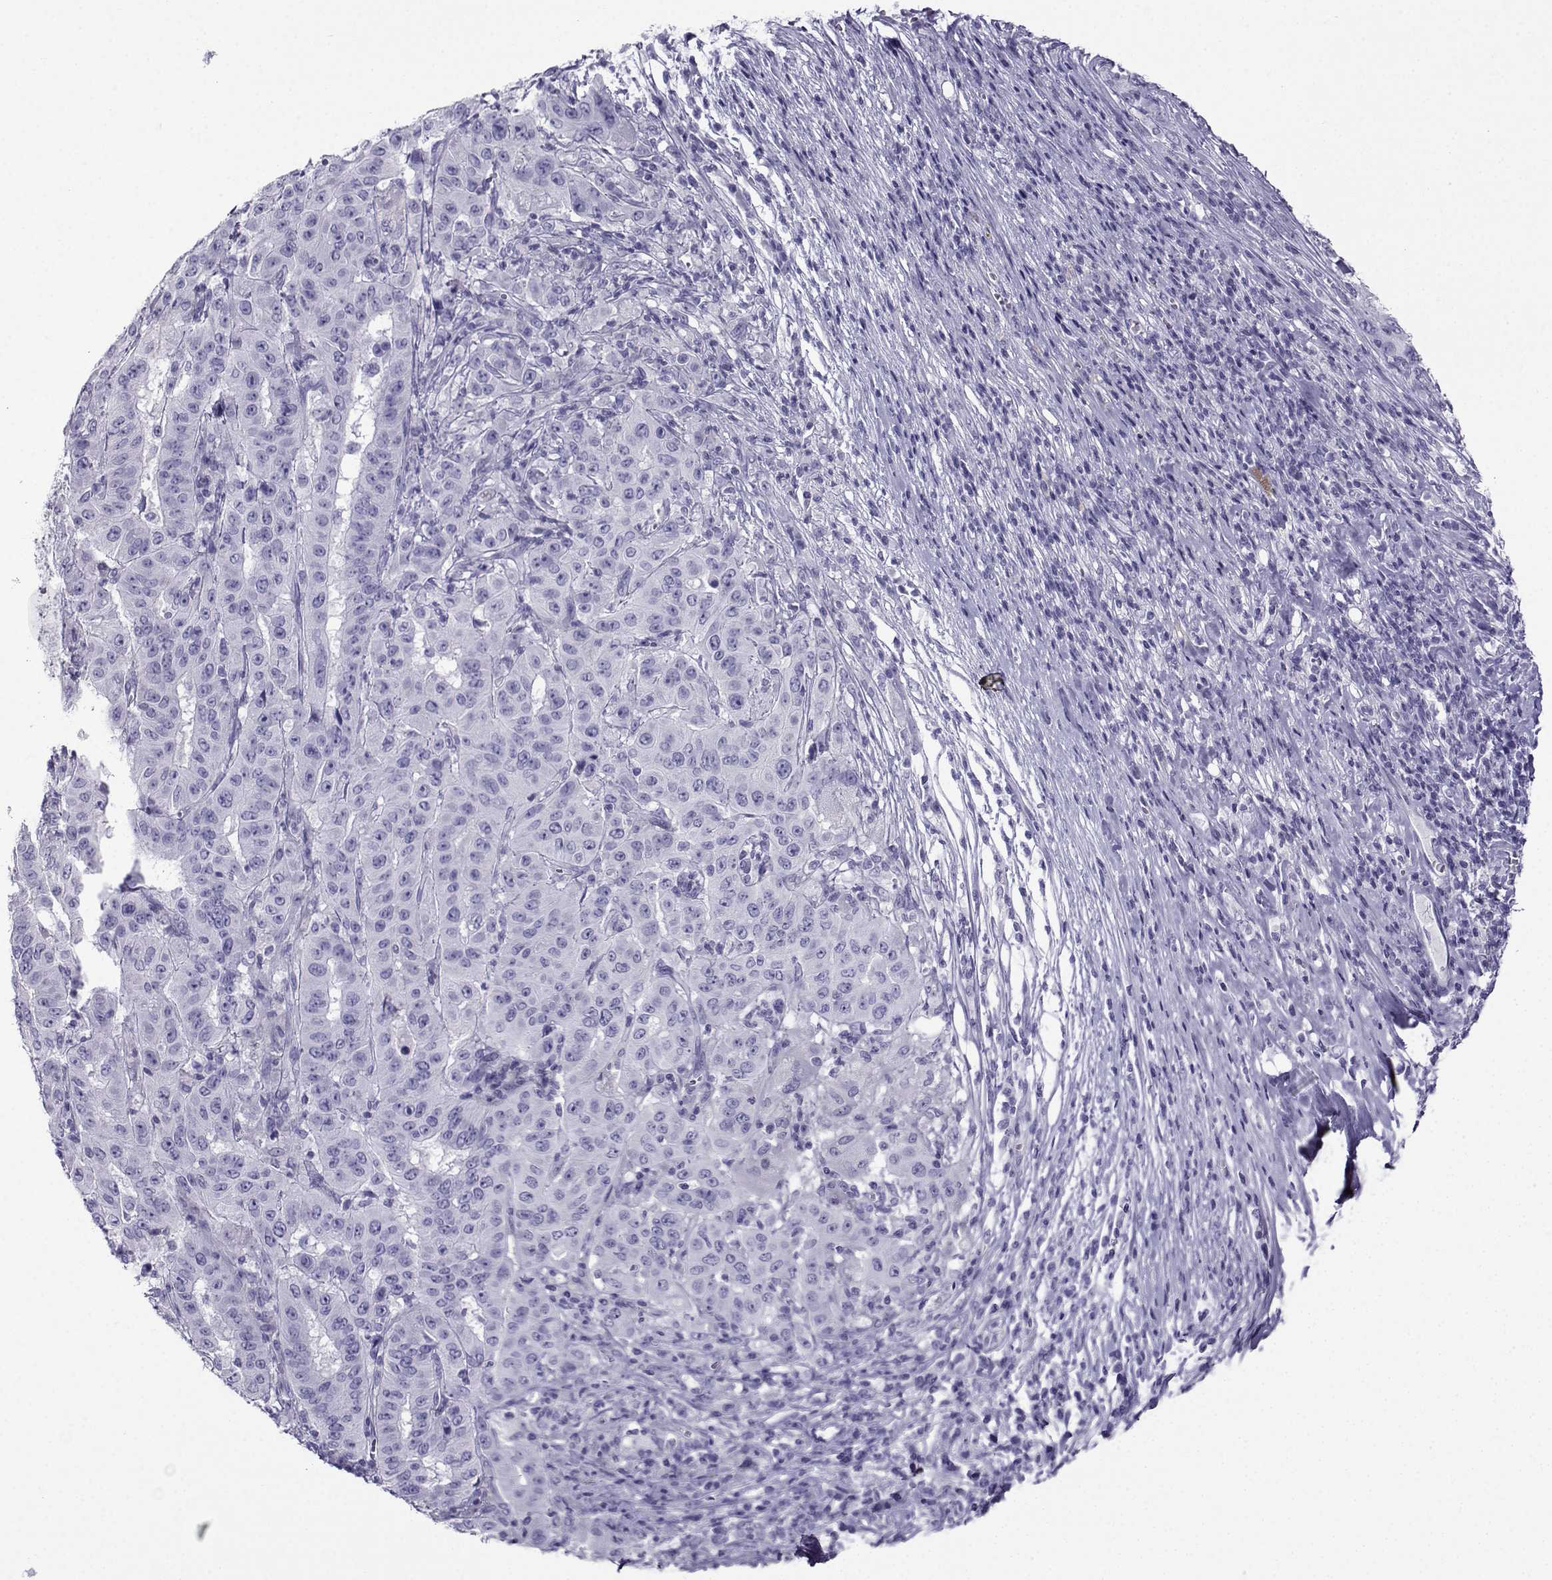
{"staining": {"intensity": "negative", "quantity": "none", "location": "none"}, "tissue": "pancreatic cancer", "cell_type": "Tumor cells", "image_type": "cancer", "snomed": [{"axis": "morphology", "description": "Adenocarcinoma, NOS"}, {"axis": "topography", "description": "Pancreas"}], "caption": "A micrograph of human pancreatic cancer is negative for staining in tumor cells.", "gene": "CRYBB1", "patient": {"sex": "male", "age": 63}}